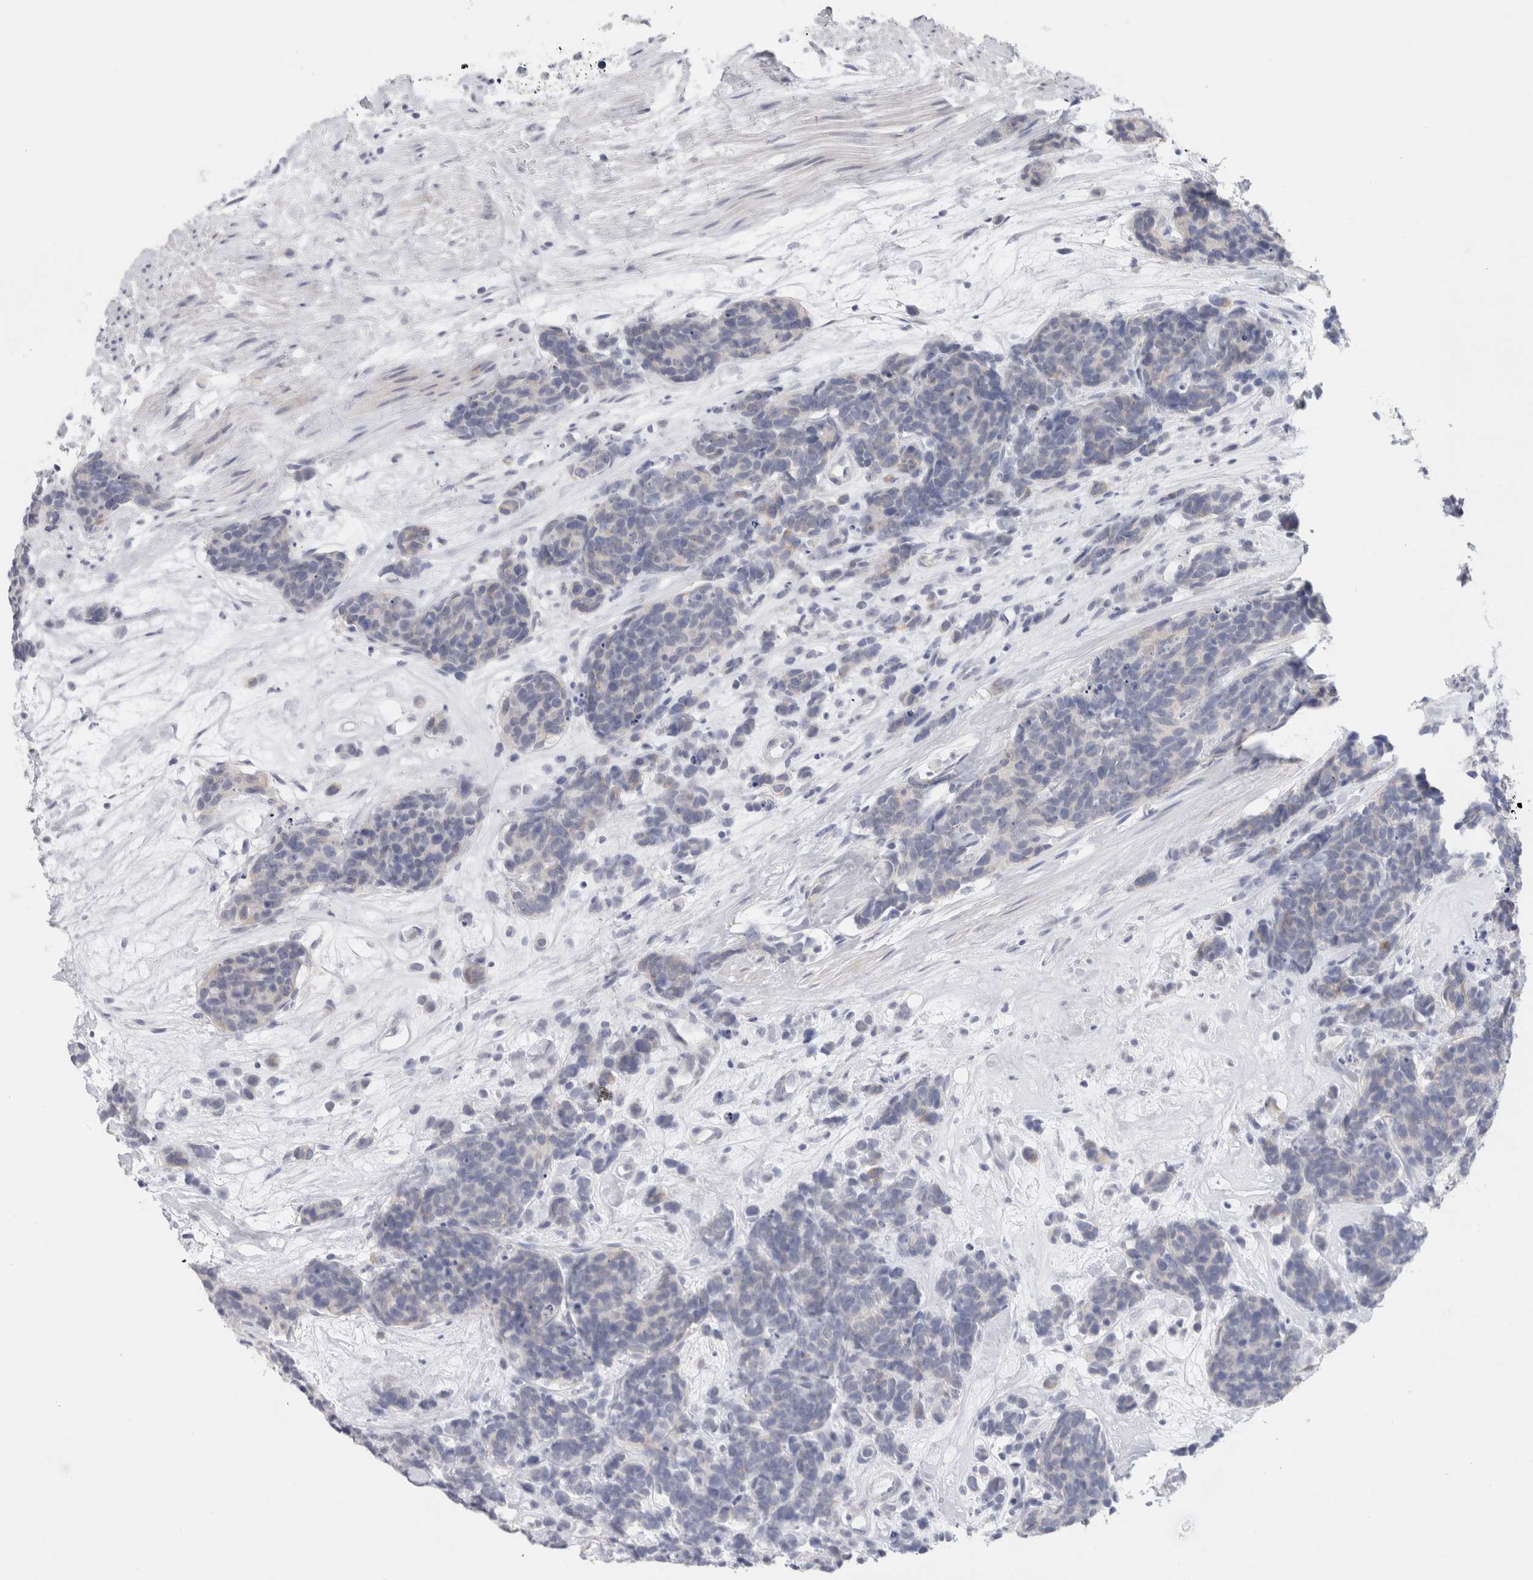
{"staining": {"intensity": "weak", "quantity": "<25%", "location": "cytoplasmic/membranous"}, "tissue": "carcinoid", "cell_type": "Tumor cells", "image_type": "cancer", "snomed": [{"axis": "morphology", "description": "Carcinoma, NOS"}, {"axis": "morphology", "description": "Carcinoid, malignant, NOS"}, {"axis": "topography", "description": "Urinary bladder"}], "caption": "Tumor cells show no significant protein staining in carcinoid (malignant). (DAB (3,3'-diaminobenzidine) immunohistochemistry (IHC) visualized using brightfield microscopy, high magnification).", "gene": "C9orf50", "patient": {"sex": "male", "age": 57}}